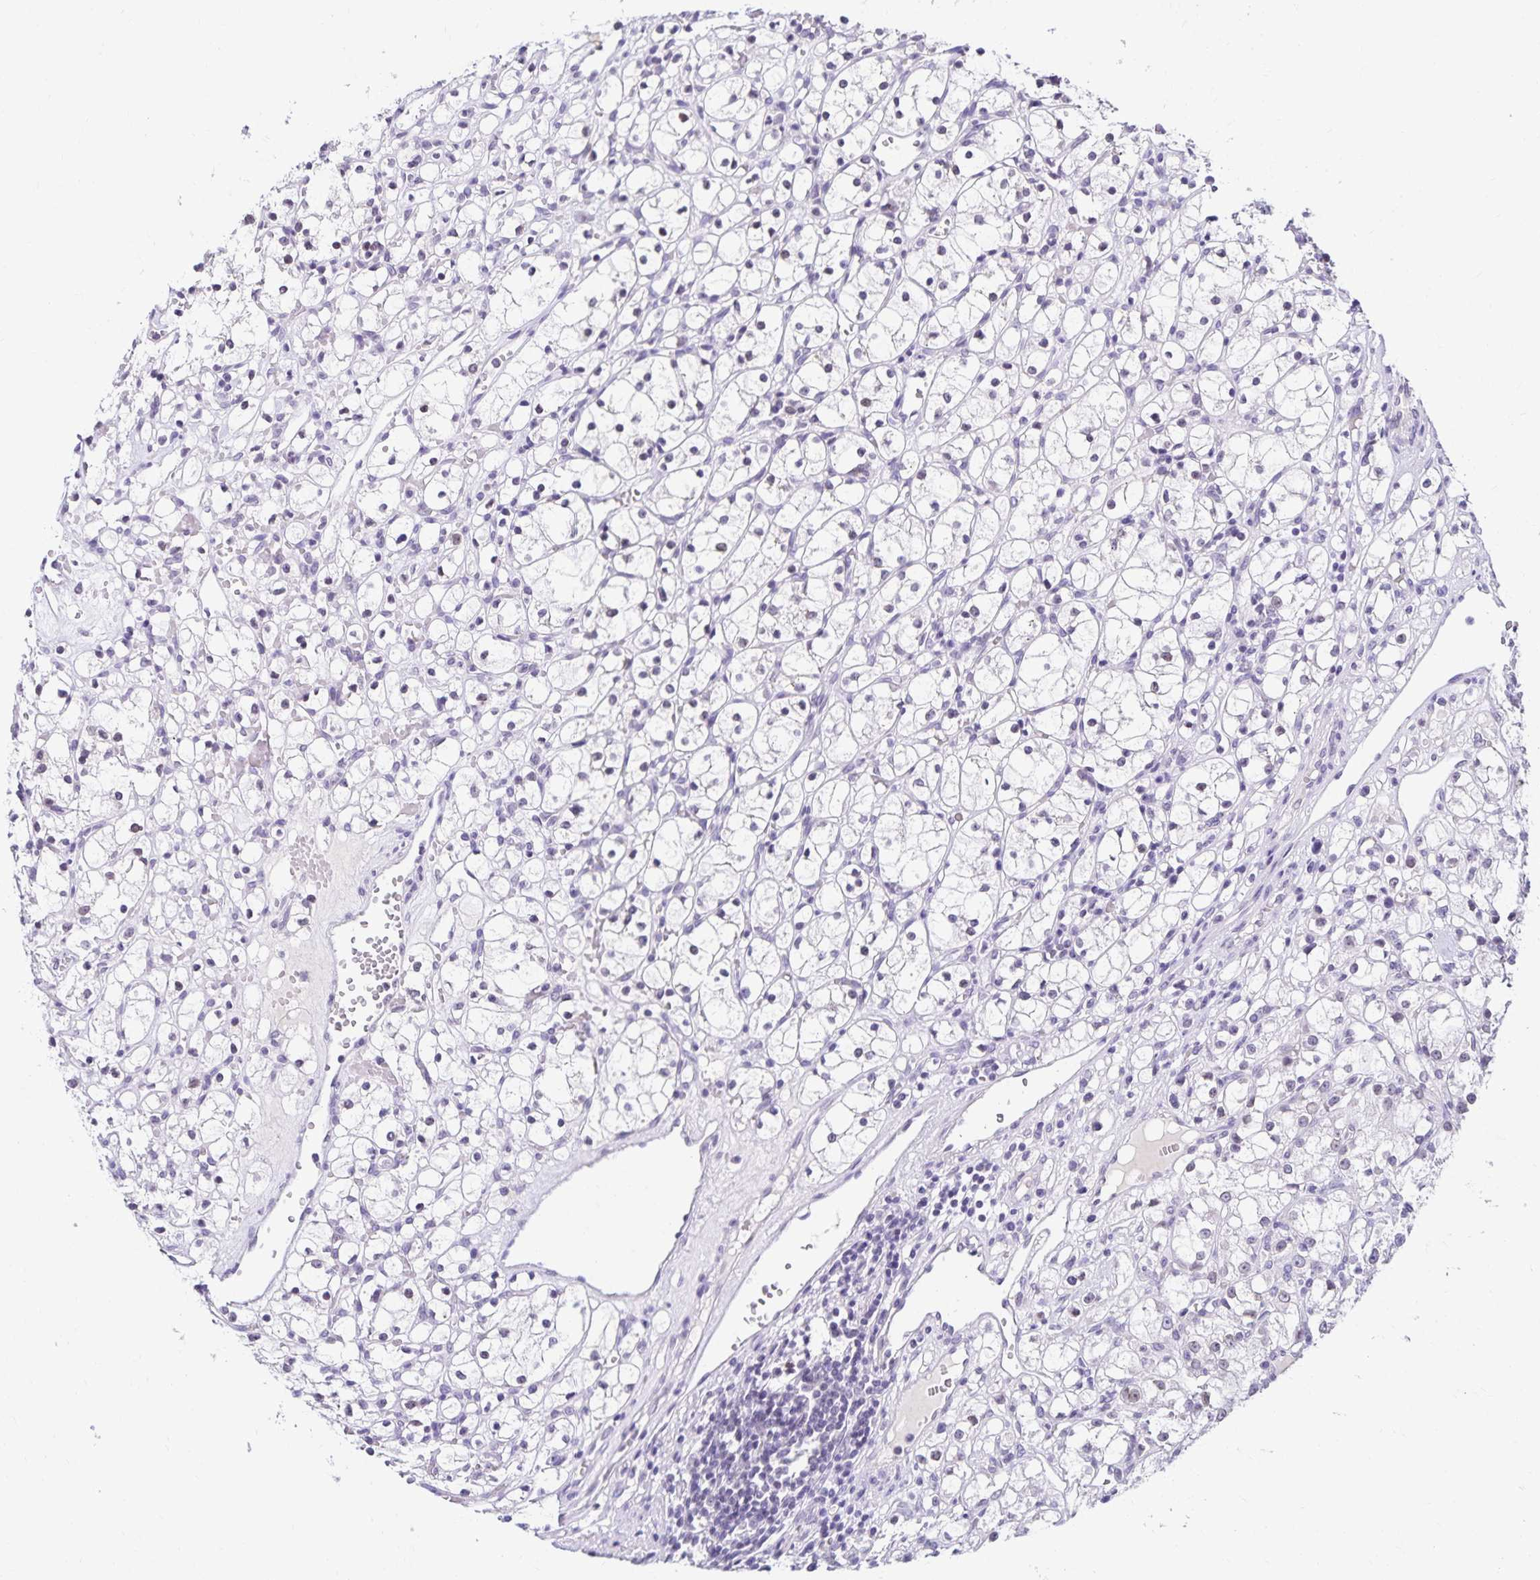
{"staining": {"intensity": "negative", "quantity": "none", "location": "none"}, "tissue": "renal cancer", "cell_type": "Tumor cells", "image_type": "cancer", "snomed": [{"axis": "morphology", "description": "Adenocarcinoma, NOS"}, {"axis": "topography", "description": "Kidney"}], "caption": "This is a photomicrograph of immunohistochemistry (IHC) staining of renal adenocarcinoma, which shows no expression in tumor cells.", "gene": "FAM166C", "patient": {"sex": "female", "age": 59}}